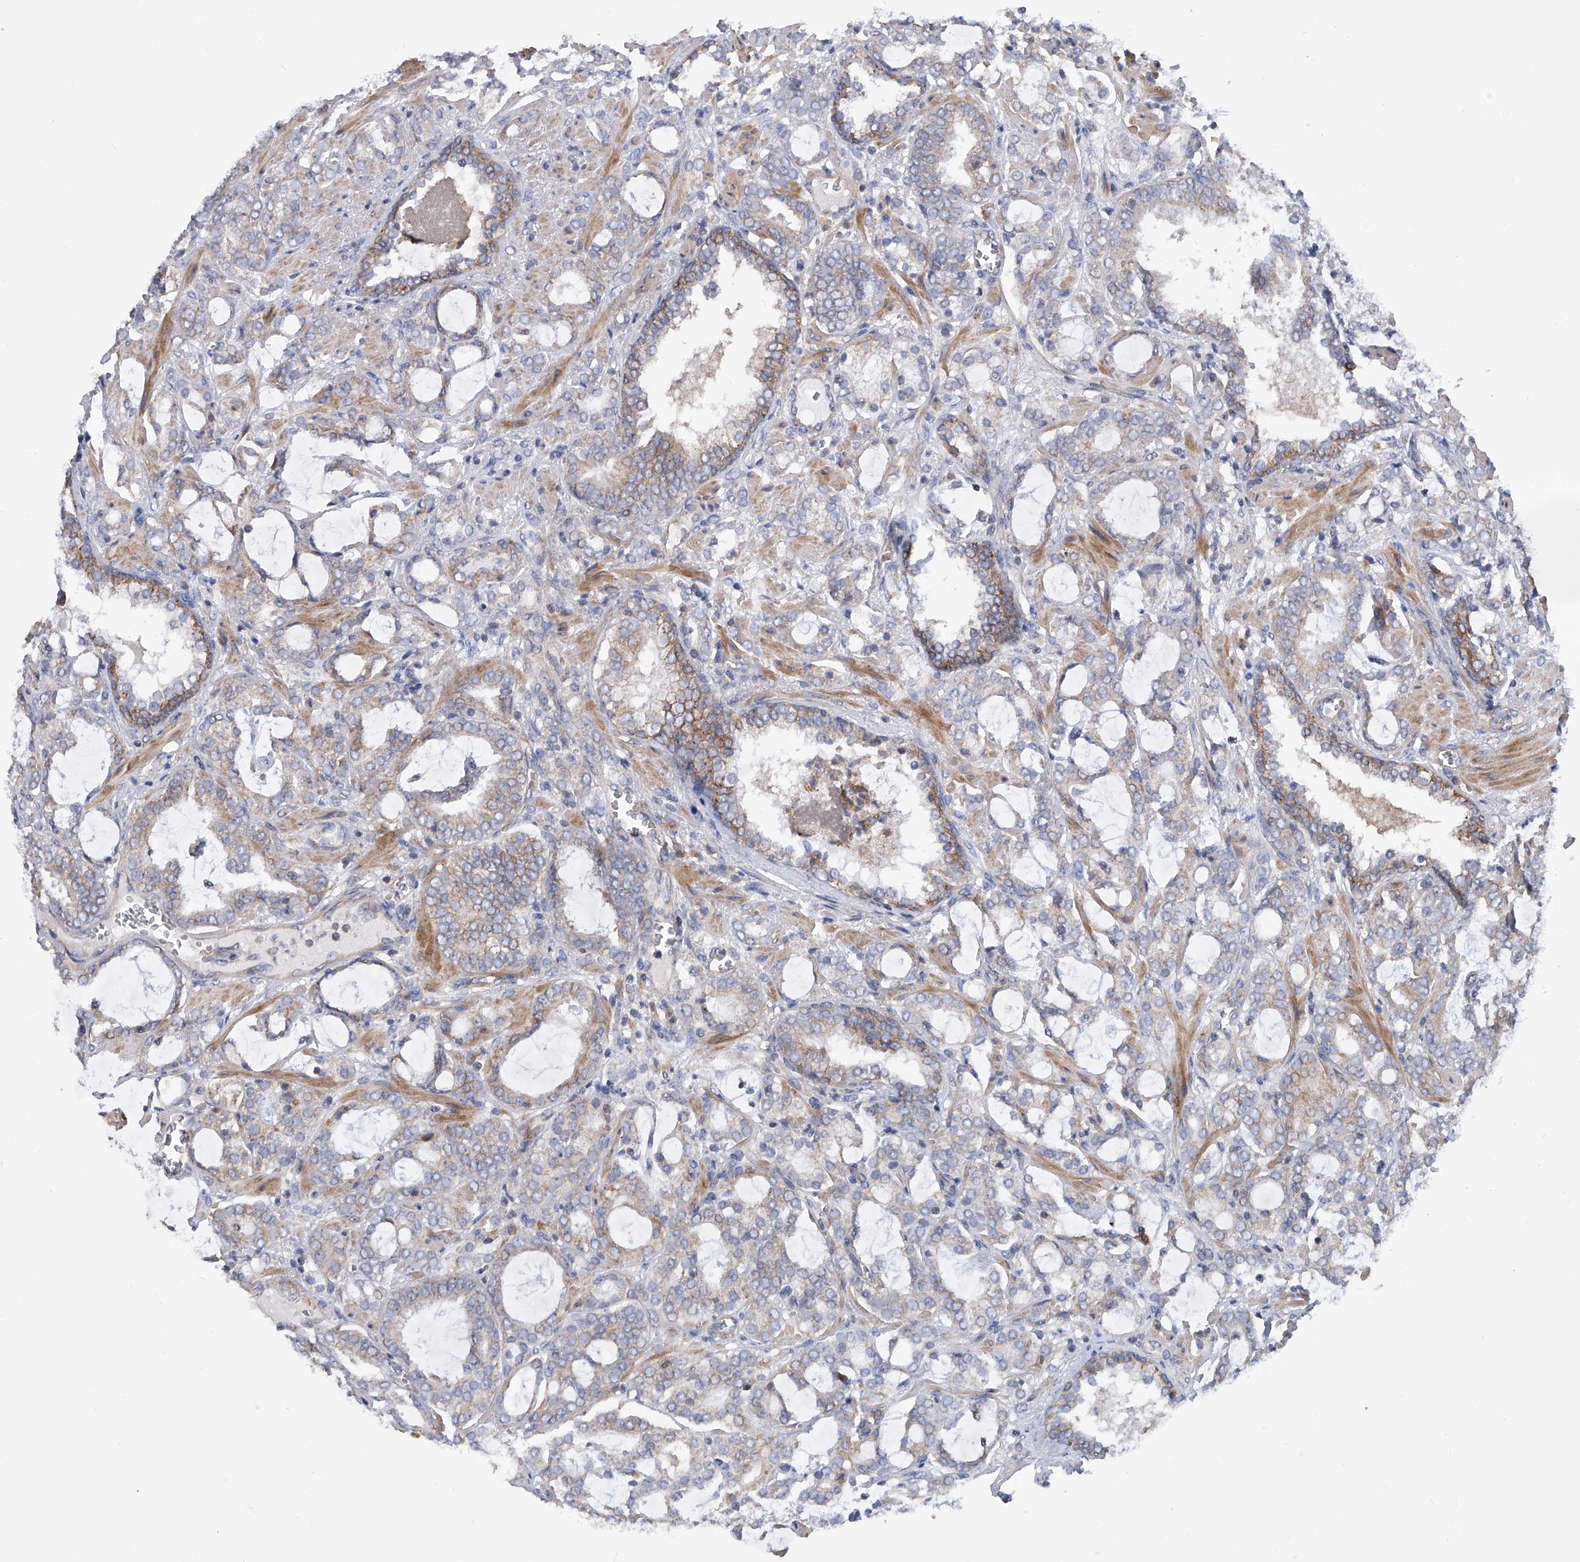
{"staining": {"intensity": "weak", "quantity": "25%-75%", "location": "cytoplasmic/membranous"}, "tissue": "prostate cancer", "cell_type": "Tumor cells", "image_type": "cancer", "snomed": [{"axis": "morphology", "description": "Adenocarcinoma, High grade"}, {"axis": "topography", "description": "Prostate and seminal vesicle, NOS"}], "caption": "Prostate adenocarcinoma (high-grade) stained with DAB (3,3'-diaminobenzidine) IHC displays low levels of weak cytoplasmic/membranous positivity in approximately 25%-75% of tumor cells. The staining was performed using DAB (3,3'-diaminobenzidine), with brown indicating positive protein expression. Nuclei are stained blue with hematoxylin.", "gene": "MLYCD", "patient": {"sex": "male", "age": 67}}